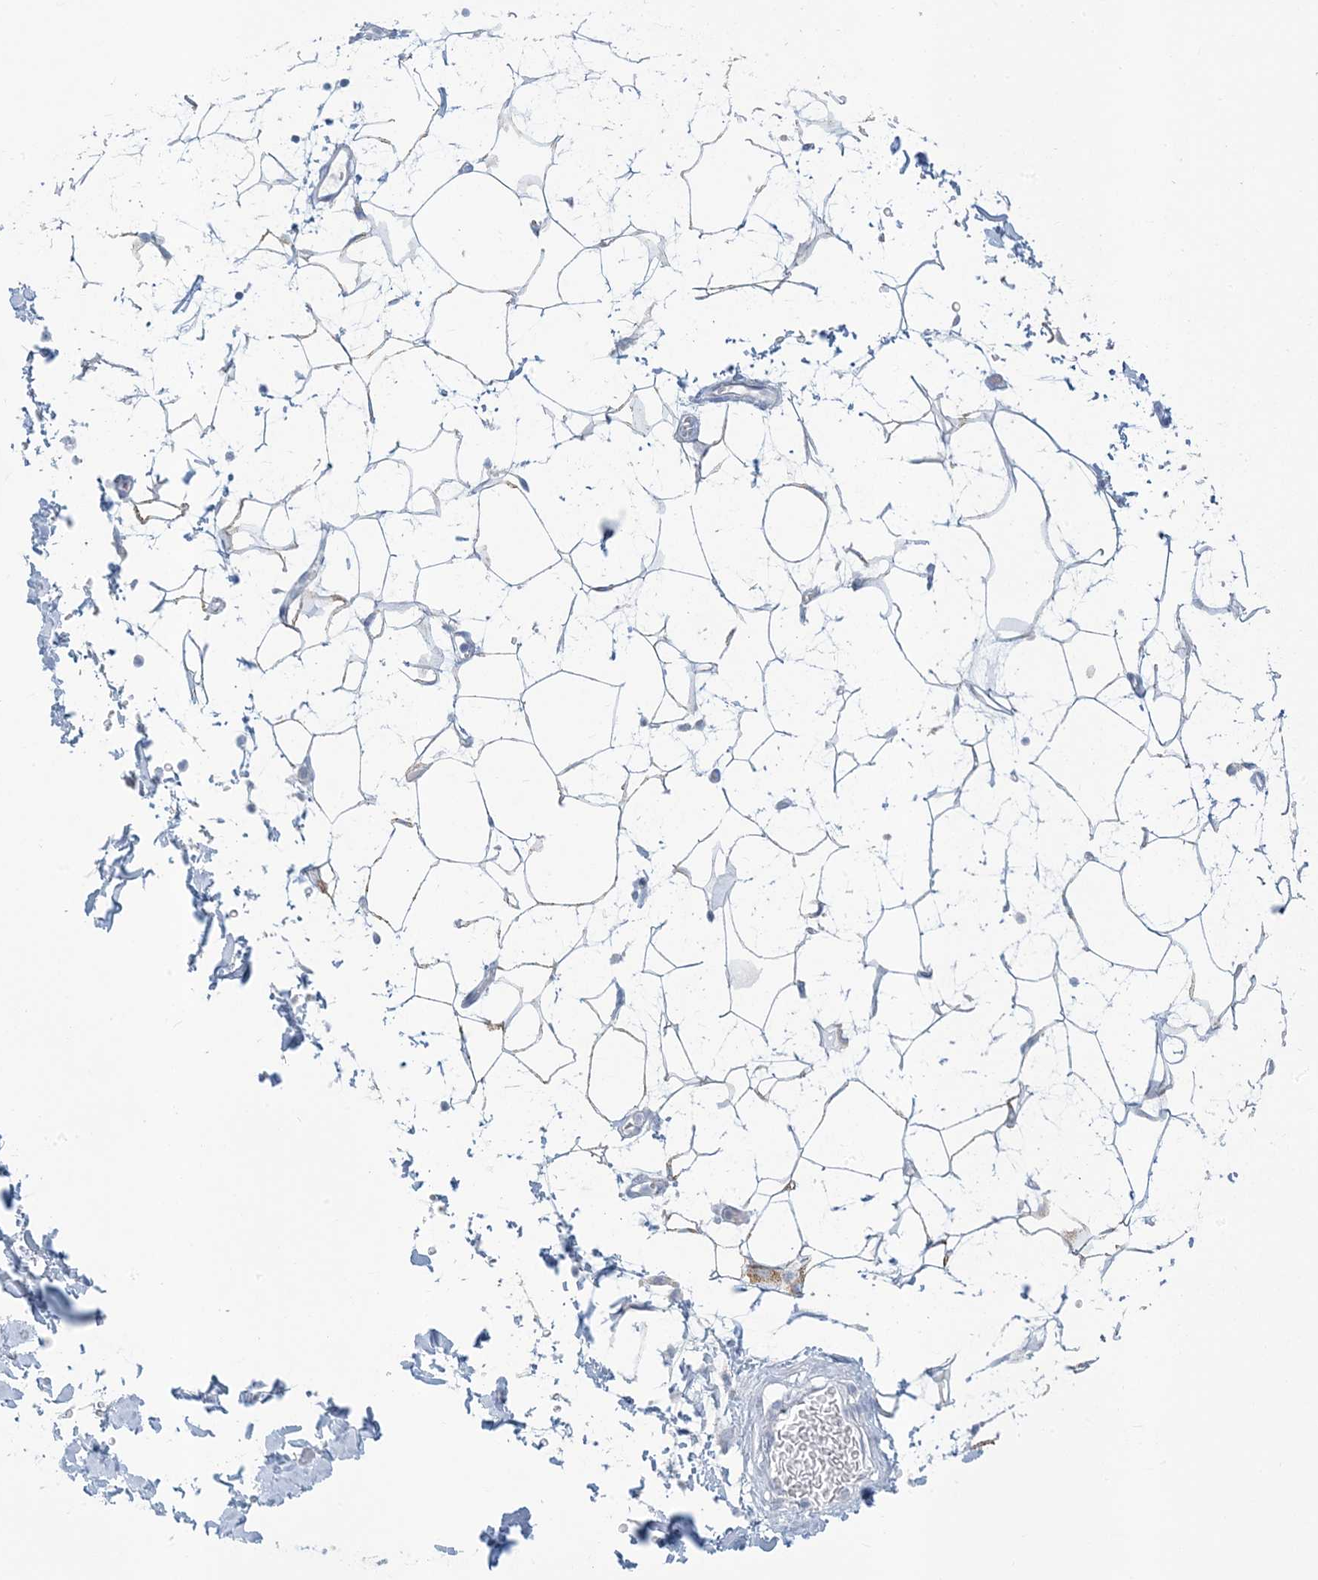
{"staining": {"intensity": "moderate", "quantity": "<25%", "location": "cytoplasmic/membranous"}, "tissue": "adipose tissue", "cell_type": "Adipocytes", "image_type": "normal", "snomed": [{"axis": "morphology", "description": "Normal tissue, NOS"}, {"axis": "topography", "description": "Soft tissue"}], "caption": "Immunohistochemistry (IHC) of normal adipose tissue shows low levels of moderate cytoplasmic/membranous staining in approximately <25% of adipocytes. The staining is performed using DAB brown chromogen to label protein expression. The nuclei are counter-stained blue using hematoxylin.", "gene": "ZDHHC4", "patient": {"sex": "male", "age": 72}}